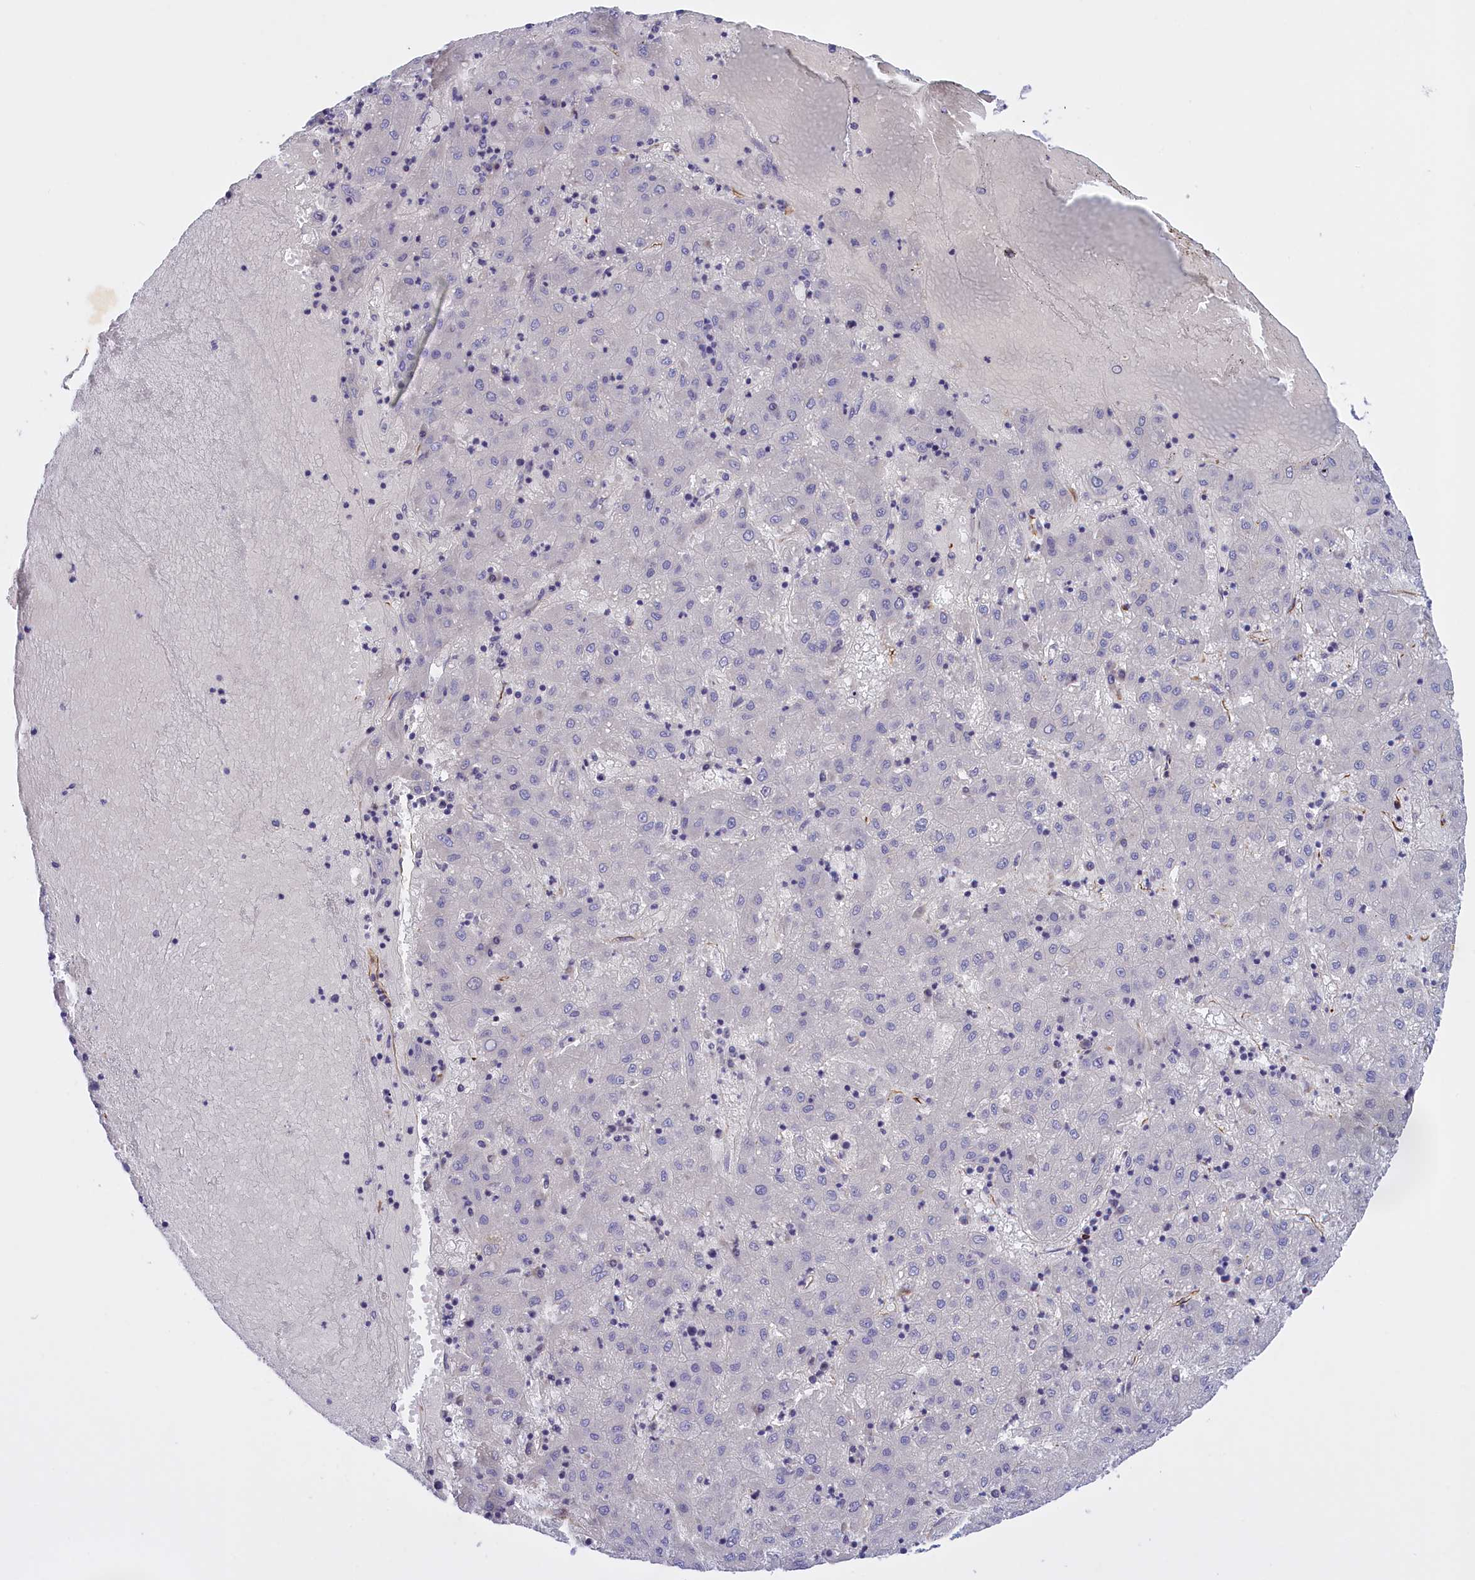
{"staining": {"intensity": "negative", "quantity": "none", "location": "none"}, "tissue": "liver cancer", "cell_type": "Tumor cells", "image_type": "cancer", "snomed": [{"axis": "morphology", "description": "Carcinoma, Hepatocellular, NOS"}, {"axis": "topography", "description": "Liver"}], "caption": "Tumor cells show no significant protein expression in hepatocellular carcinoma (liver). (DAB (3,3'-diaminobenzidine) immunohistochemistry visualized using brightfield microscopy, high magnification).", "gene": "FAM149B1", "patient": {"sex": "male", "age": 72}}